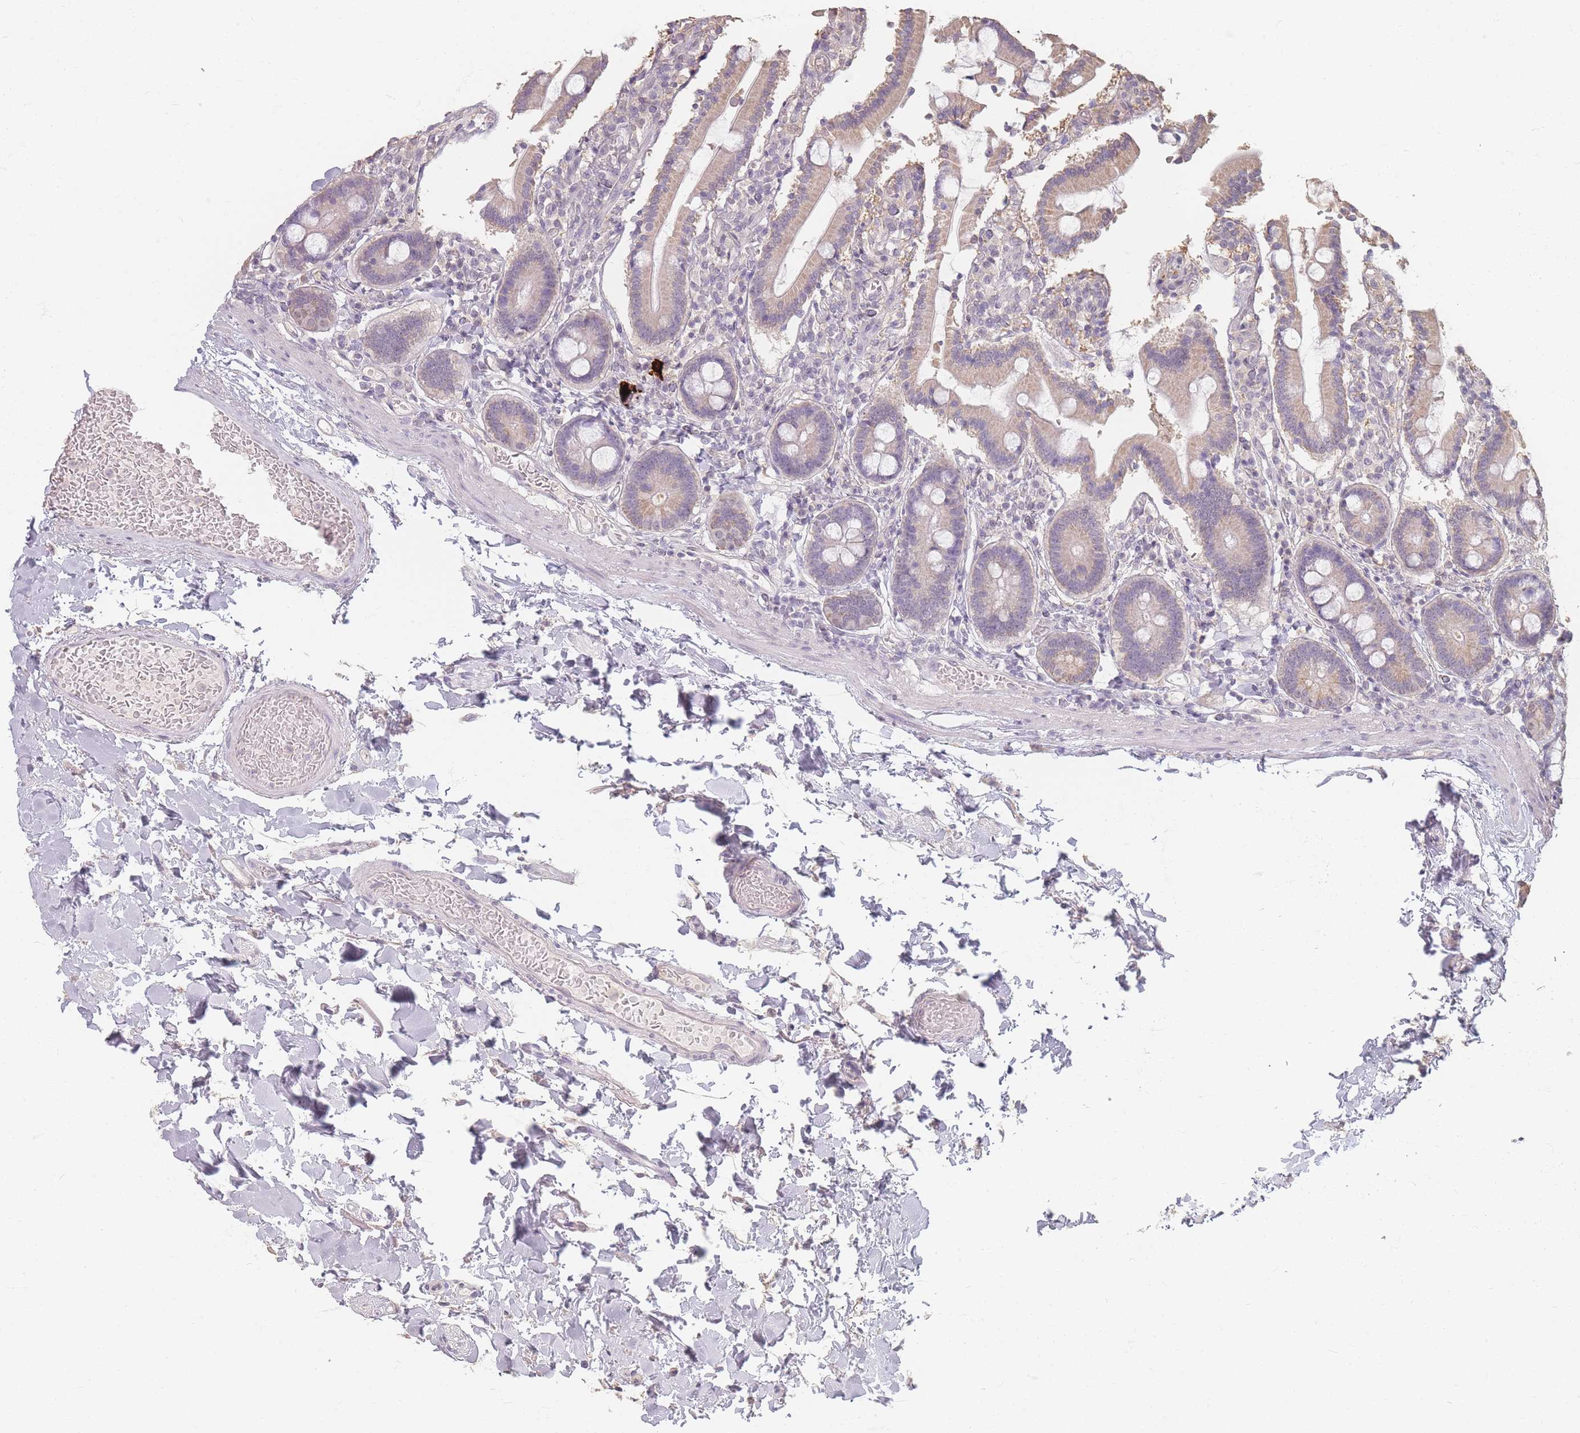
{"staining": {"intensity": "weak", "quantity": ">75%", "location": "cytoplasmic/membranous"}, "tissue": "duodenum", "cell_type": "Glandular cells", "image_type": "normal", "snomed": [{"axis": "morphology", "description": "Normal tissue, NOS"}, {"axis": "topography", "description": "Duodenum"}], "caption": "Protein staining demonstrates weak cytoplasmic/membranous expression in approximately >75% of glandular cells in normal duodenum.", "gene": "RFTN1", "patient": {"sex": "male", "age": 55}}